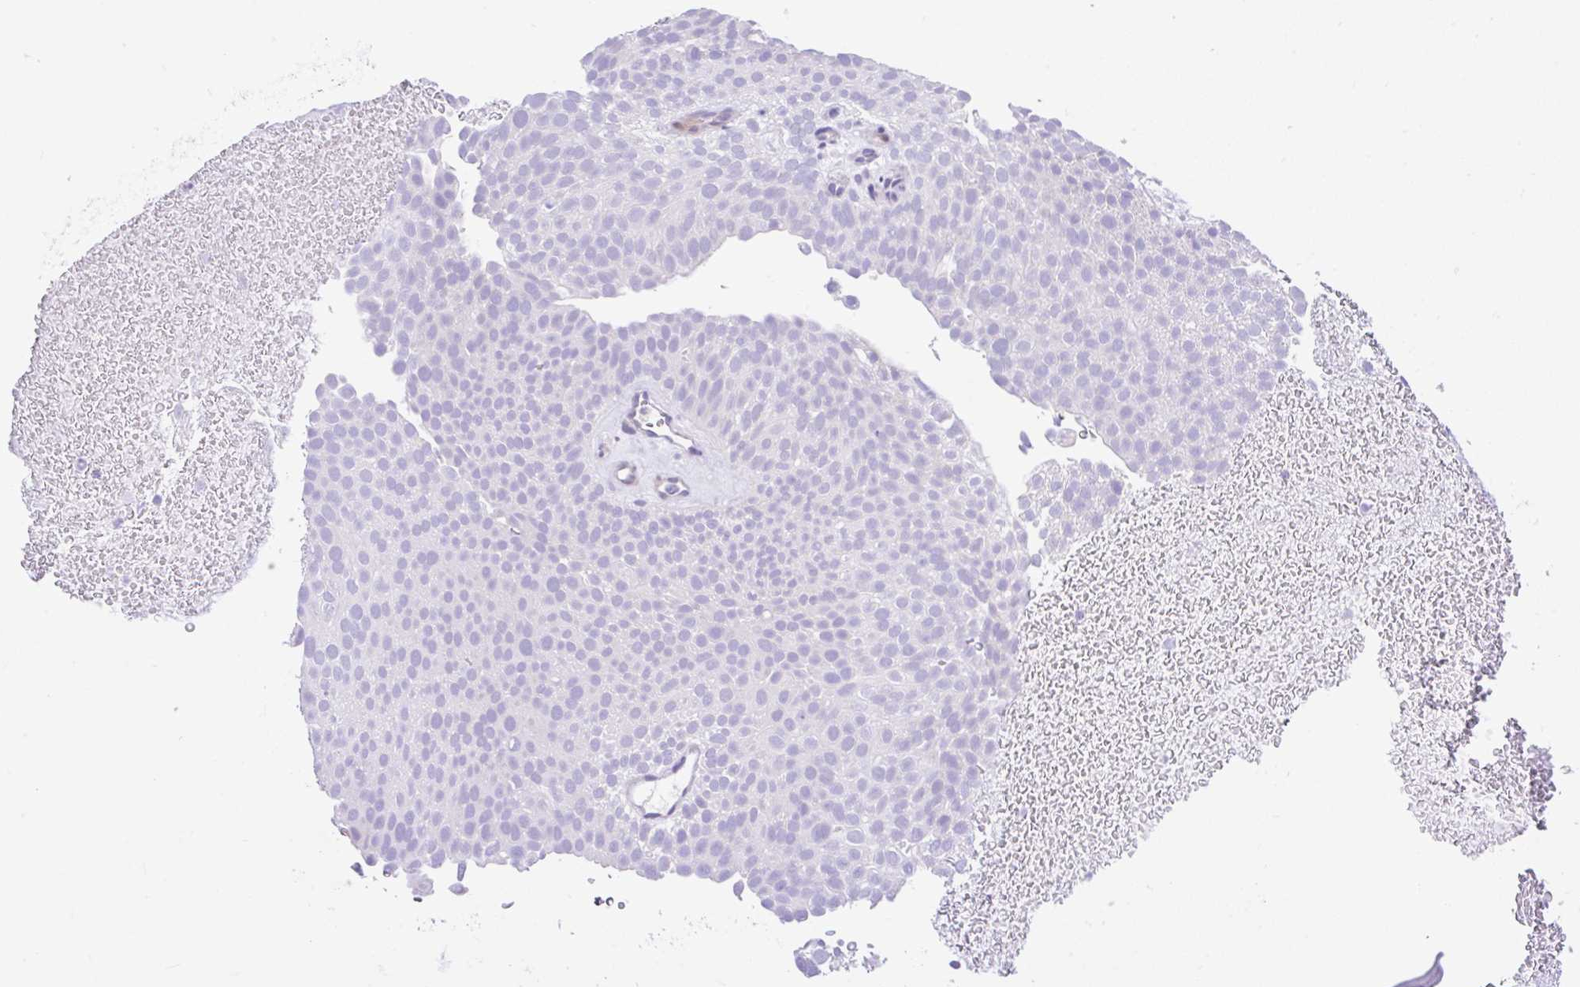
{"staining": {"intensity": "negative", "quantity": "none", "location": "none"}, "tissue": "urothelial cancer", "cell_type": "Tumor cells", "image_type": "cancer", "snomed": [{"axis": "morphology", "description": "Urothelial carcinoma, Low grade"}, {"axis": "topography", "description": "Urinary bladder"}], "caption": "Tumor cells show no significant protein staining in urothelial cancer. The staining is performed using DAB brown chromogen with nuclei counter-stained in using hematoxylin.", "gene": "ANO4", "patient": {"sex": "male", "age": 78}}